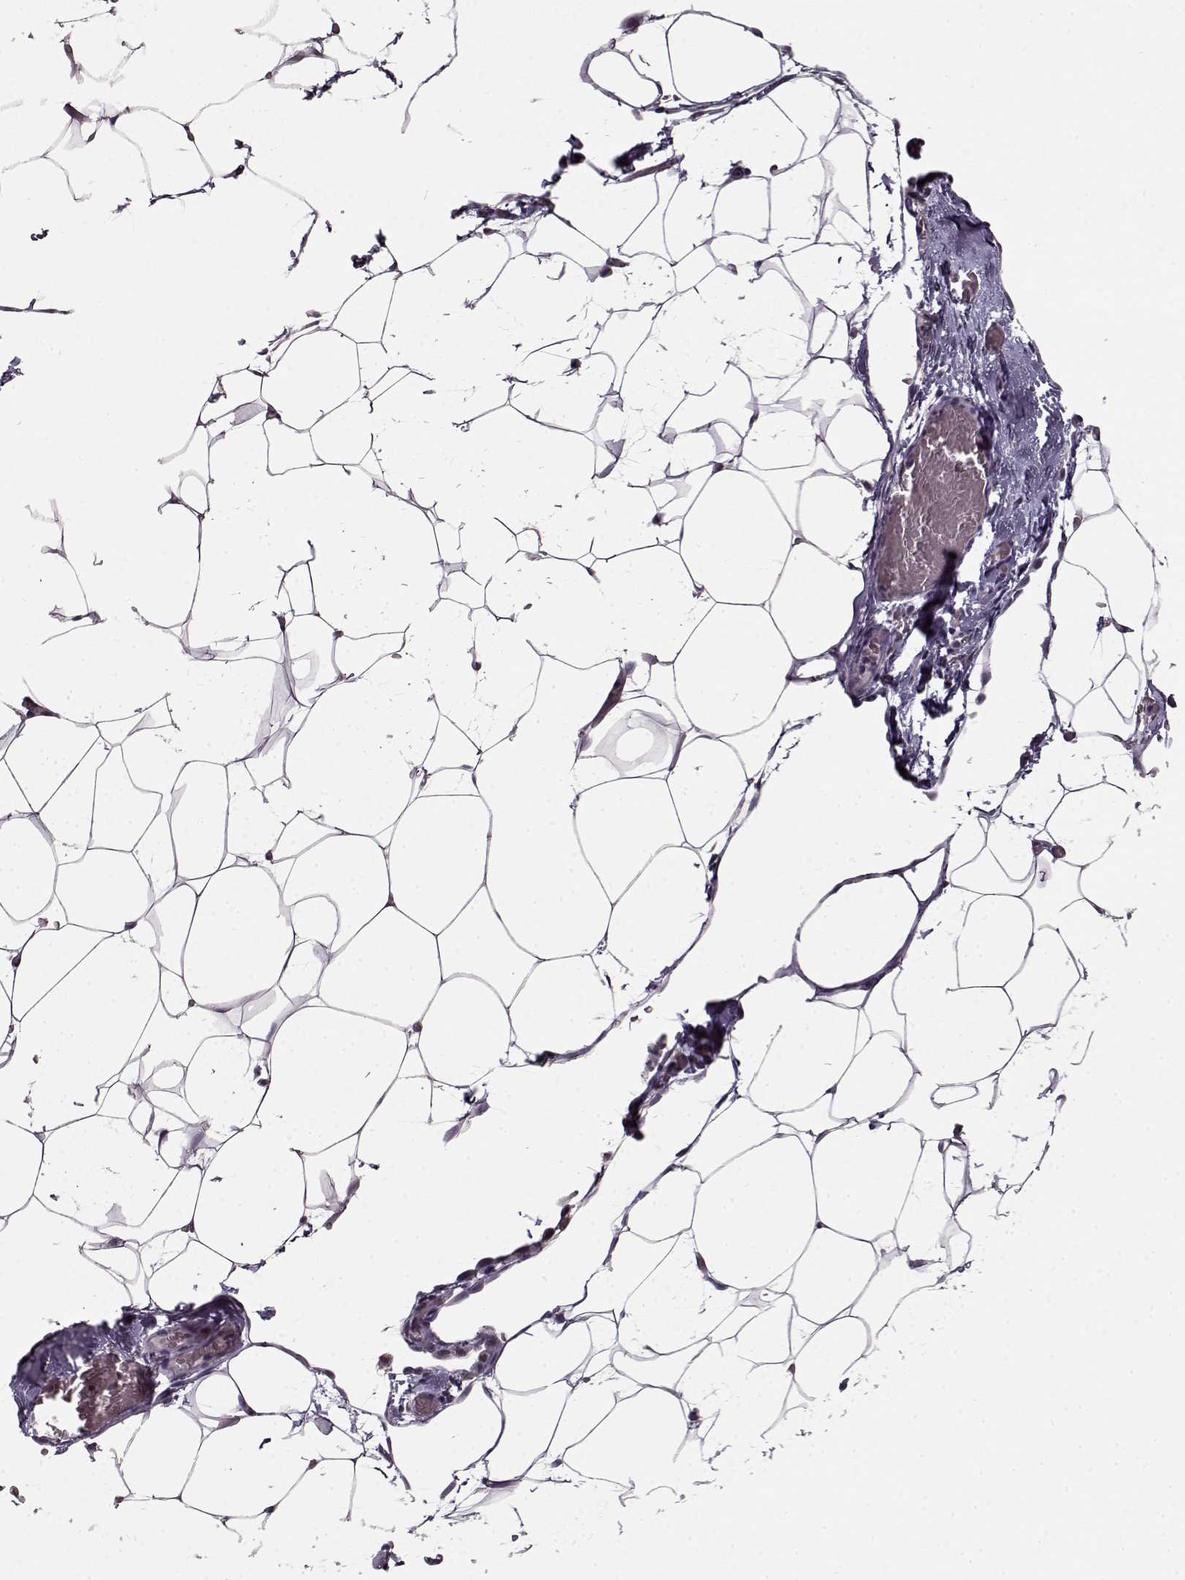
{"staining": {"intensity": "negative", "quantity": "none", "location": "none"}, "tissue": "adipose tissue", "cell_type": "Adipocytes", "image_type": "normal", "snomed": [{"axis": "morphology", "description": "Normal tissue, NOS"}, {"axis": "topography", "description": "Adipose tissue"}], "caption": "DAB (3,3'-diaminobenzidine) immunohistochemical staining of benign human adipose tissue exhibits no significant expression in adipocytes.", "gene": "RP1L1", "patient": {"sex": "male", "age": 57}}